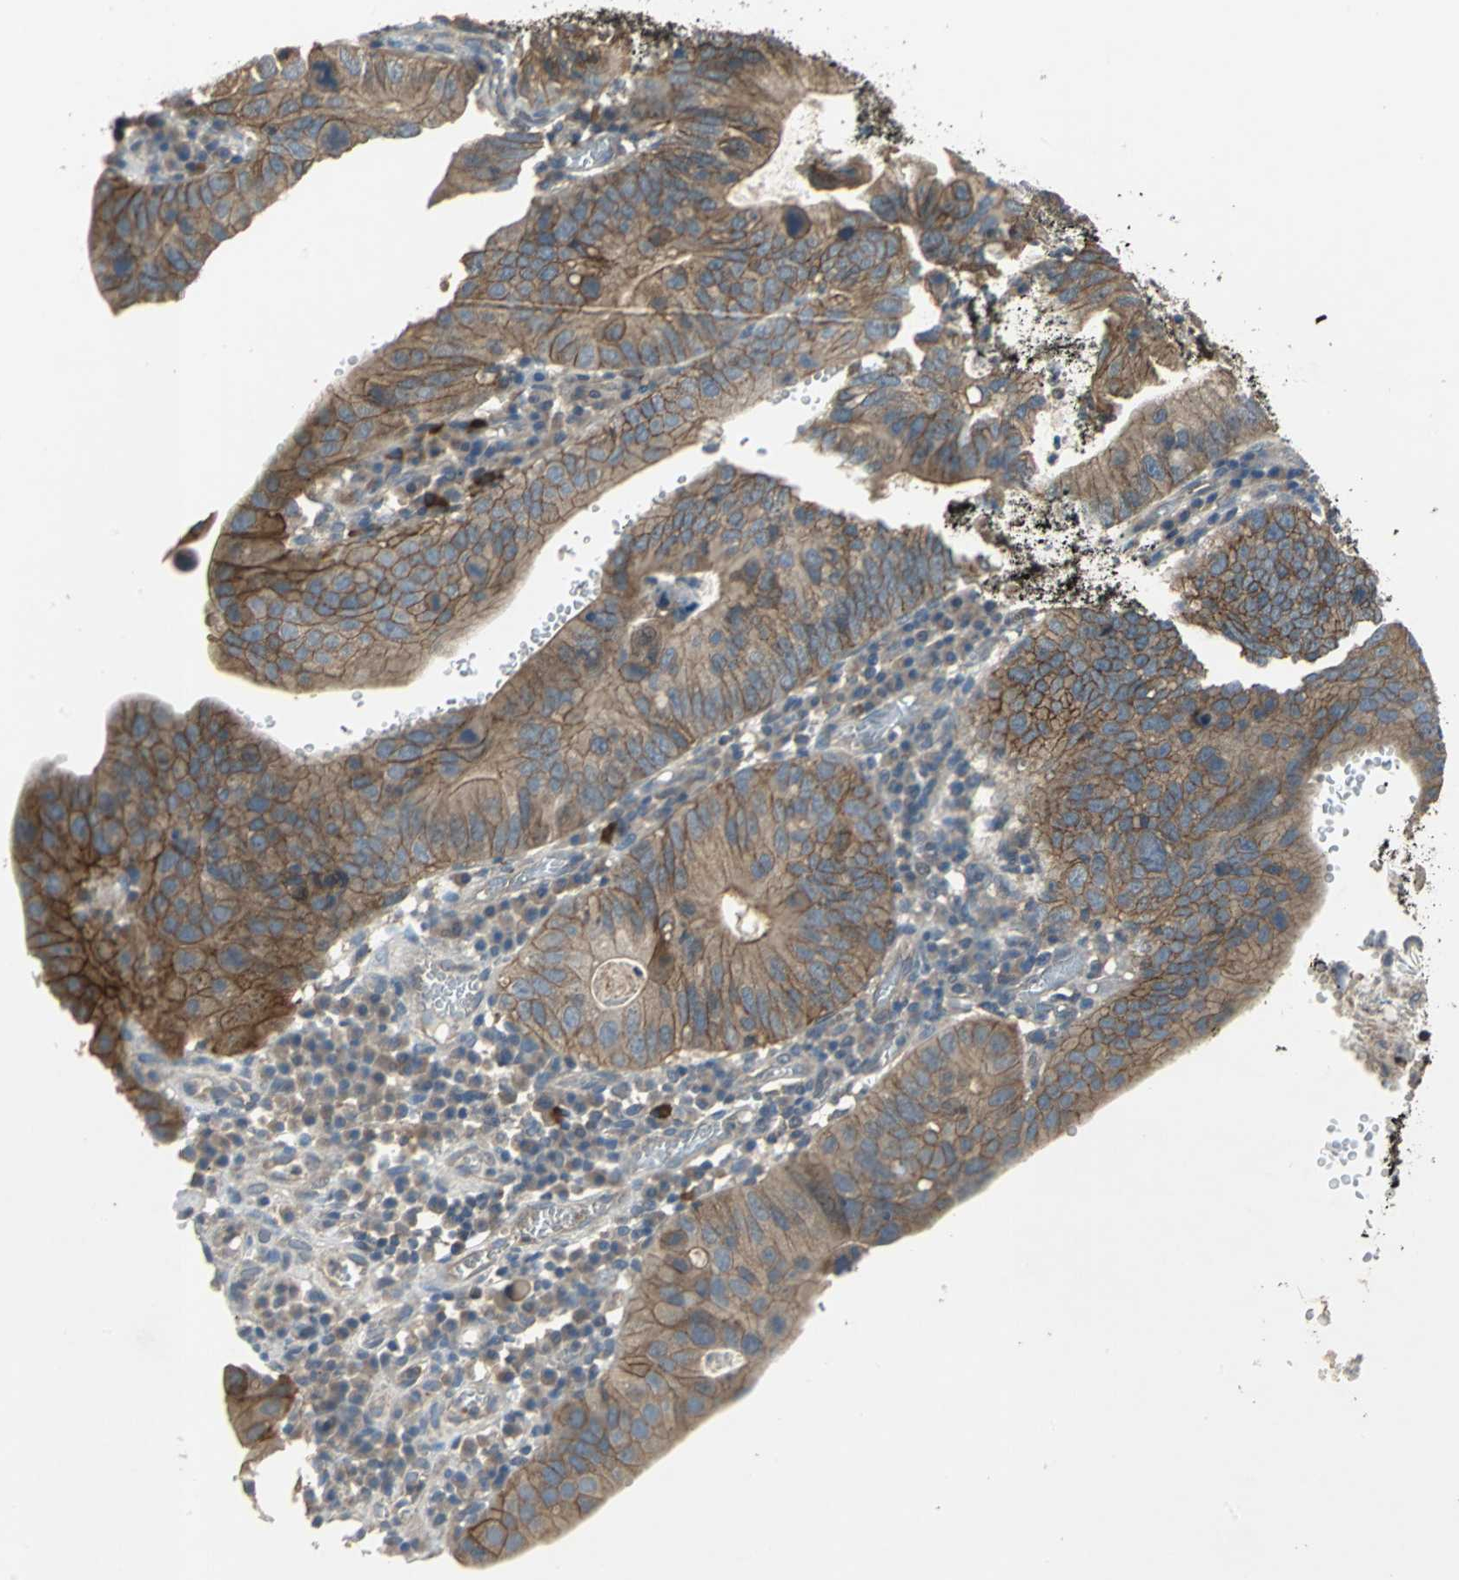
{"staining": {"intensity": "moderate", "quantity": ">75%", "location": "cytoplasmic/membranous"}, "tissue": "stomach cancer", "cell_type": "Tumor cells", "image_type": "cancer", "snomed": [{"axis": "morphology", "description": "Adenocarcinoma, NOS"}, {"axis": "topography", "description": "Stomach"}], "caption": "Stomach cancer stained for a protein reveals moderate cytoplasmic/membranous positivity in tumor cells.", "gene": "MET", "patient": {"sex": "male", "age": 59}}